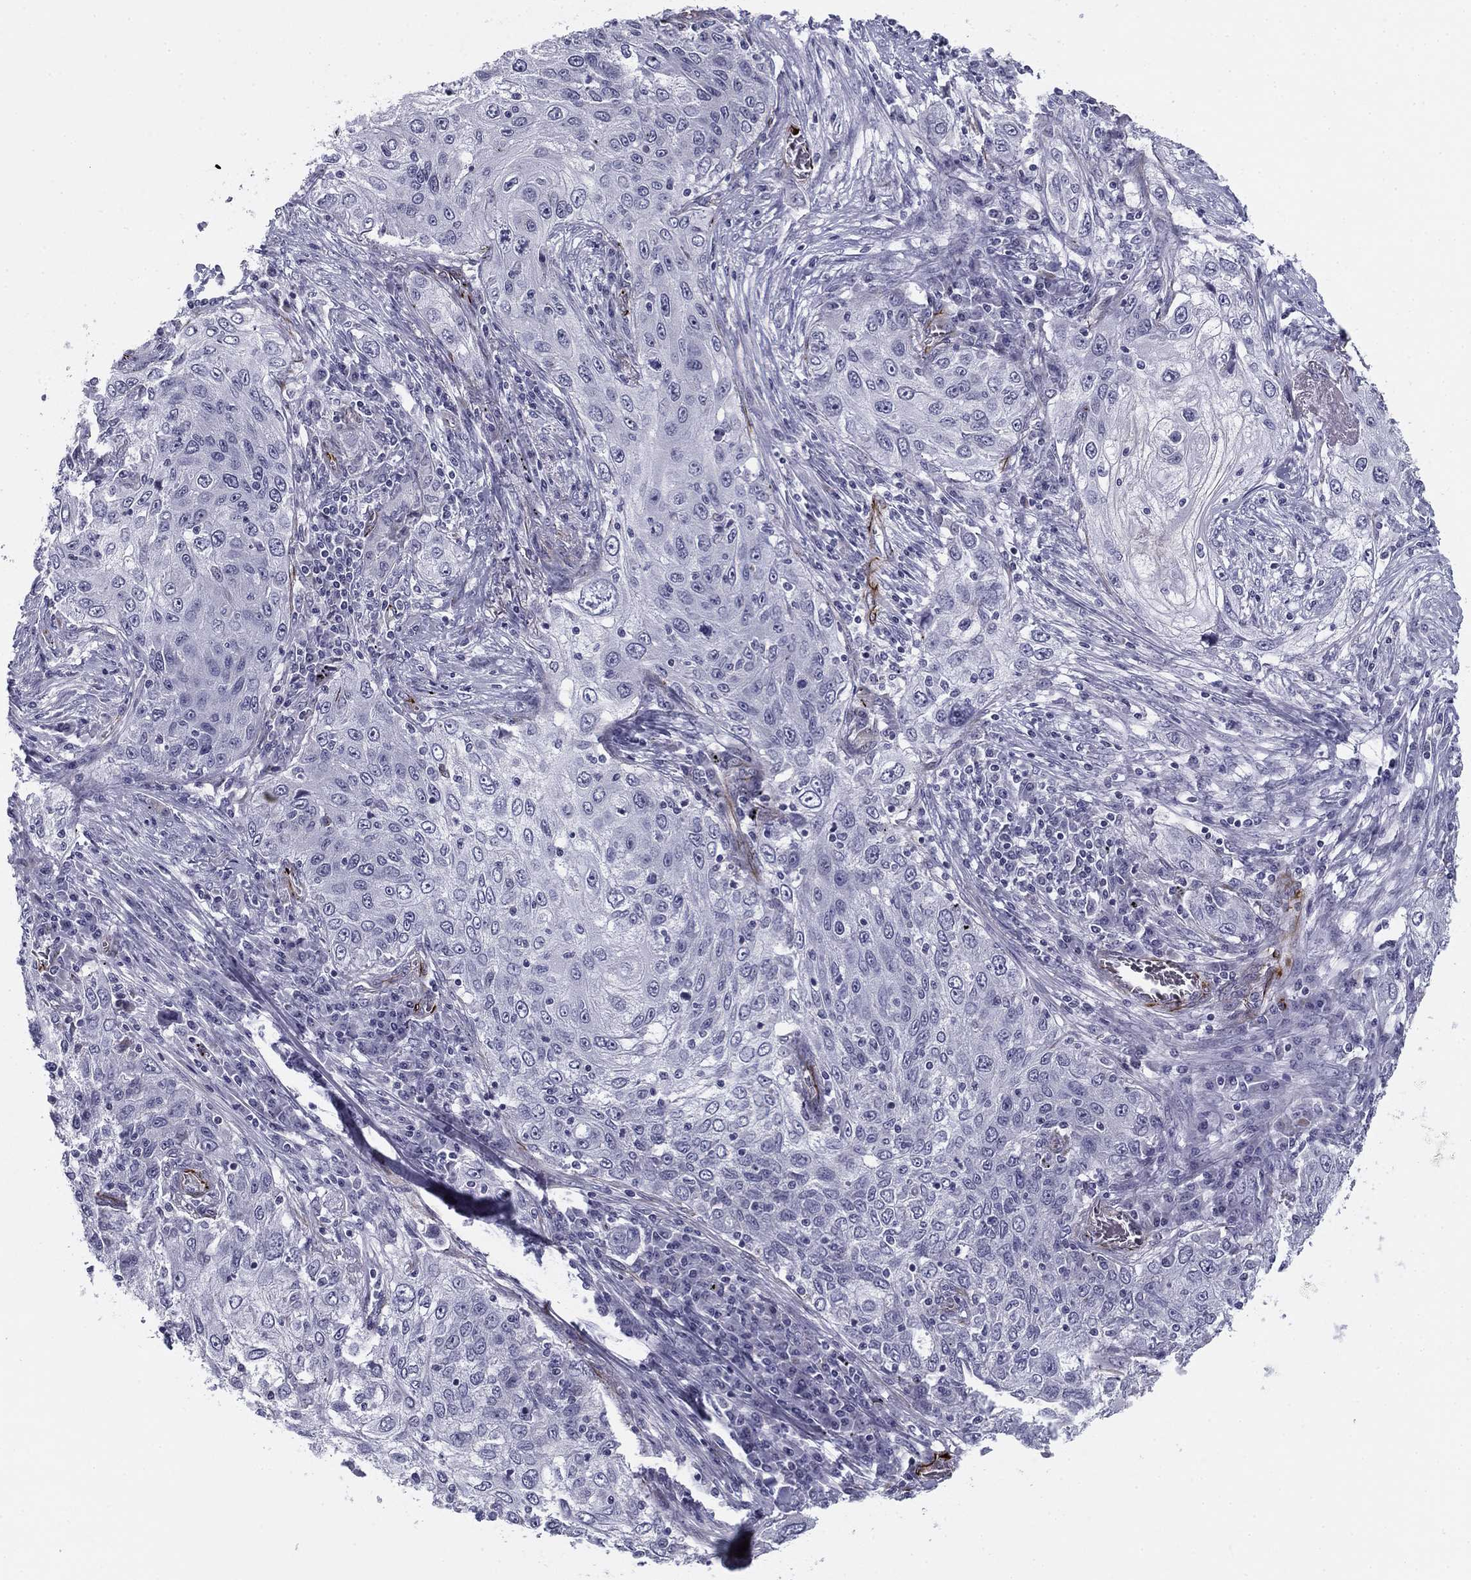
{"staining": {"intensity": "negative", "quantity": "none", "location": "none"}, "tissue": "lung cancer", "cell_type": "Tumor cells", "image_type": "cancer", "snomed": [{"axis": "morphology", "description": "Squamous cell carcinoma, NOS"}, {"axis": "topography", "description": "Lung"}], "caption": "Squamous cell carcinoma (lung) was stained to show a protein in brown. There is no significant staining in tumor cells. (DAB IHC, high magnification).", "gene": "ANKS4B", "patient": {"sex": "female", "age": 69}}